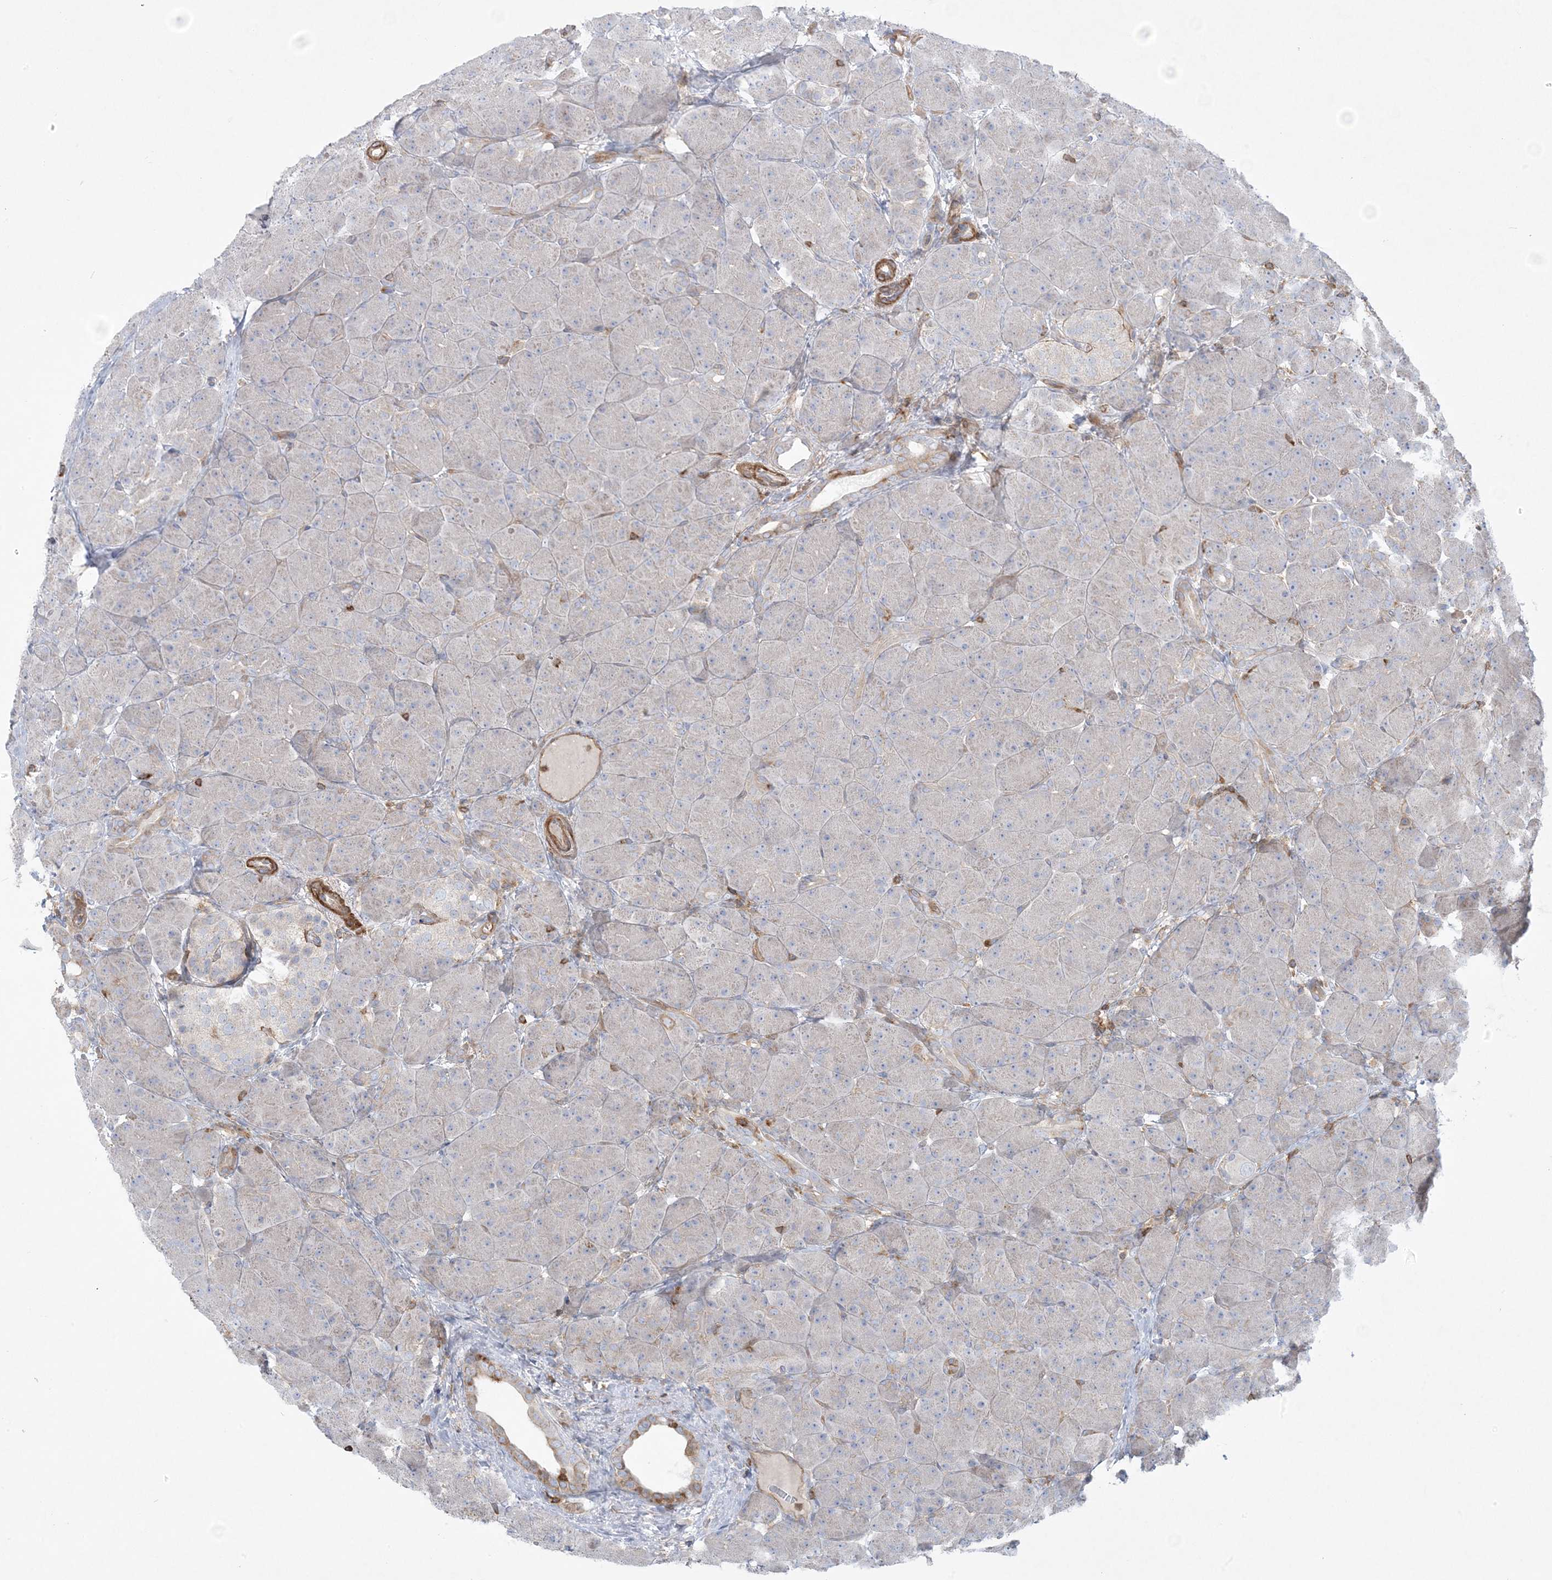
{"staining": {"intensity": "strong", "quantity": "<25%", "location": "cytoplasmic/membranous"}, "tissue": "pancreas", "cell_type": "Exocrine glandular cells", "image_type": "normal", "snomed": [{"axis": "morphology", "description": "Normal tissue, NOS"}, {"axis": "topography", "description": "Pancreas"}], "caption": "A brown stain labels strong cytoplasmic/membranous staining of a protein in exocrine glandular cells of benign human pancreas. The protein of interest is stained brown, and the nuclei are stained in blue (DAB (3,3'-diaminobenzidine) IHC with brightfield microscopy, high magnification).", "gene": "ARHGAP30", "patient": {"sex": "male", "age": 66}}